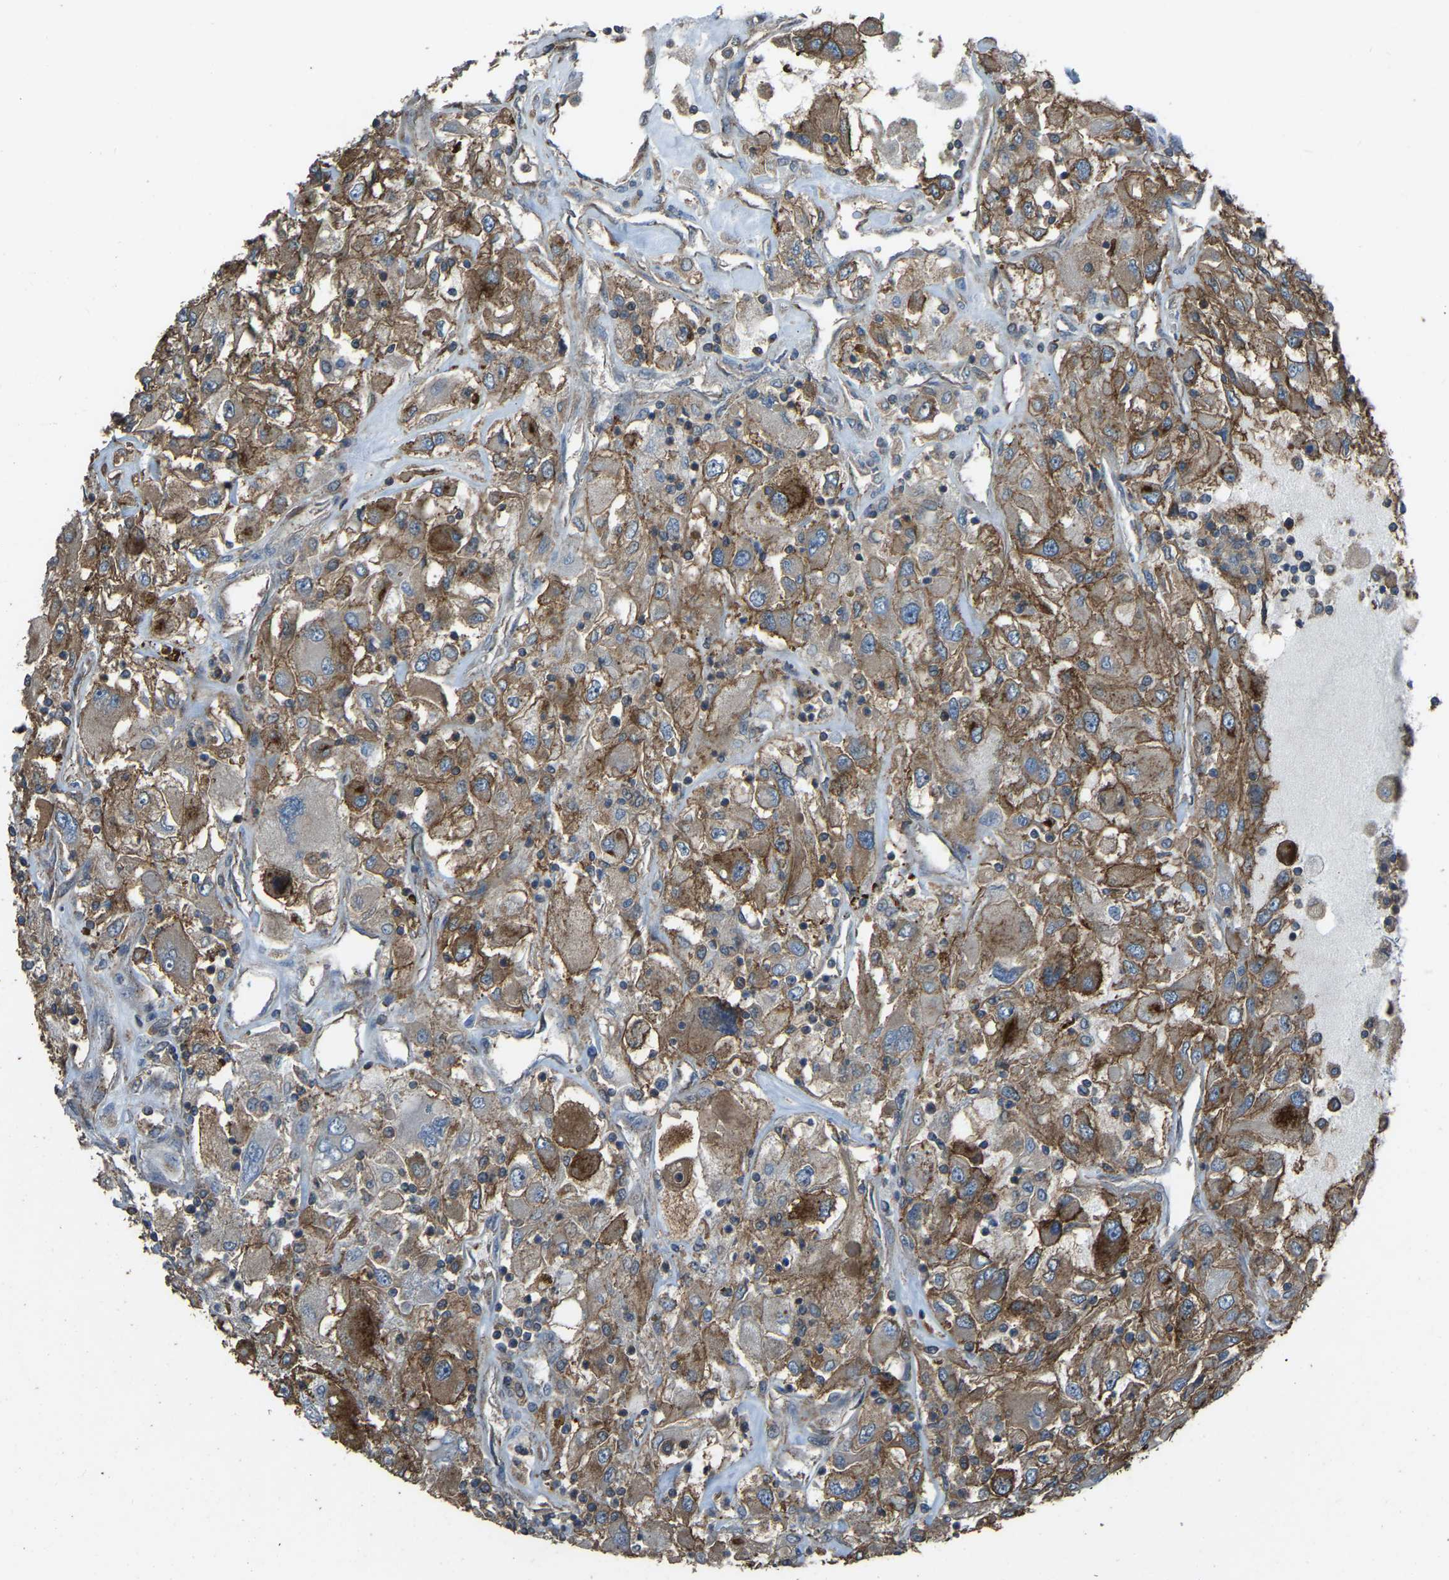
{"staining": {"intensity": "moderate", "quantity": ">75%", "location": "cytoplasmic/membranous"}, "tissue": "renal cancer", "cell_type": "Tumor cells", "image_type": "cancer", "snomed": [{"axis": "morphology", "description": "Adenocarcinoma, NOS"}, {"axis": "topography", "description": "Kidney"}], "caption": "Renal cancer stained with a brown dye displays moderate cytoplasmic/membranous positive positivity in about >75% of tumor cells.", "gene": "SLC4A2", "patient": {"sex": "female", "age": 52}}